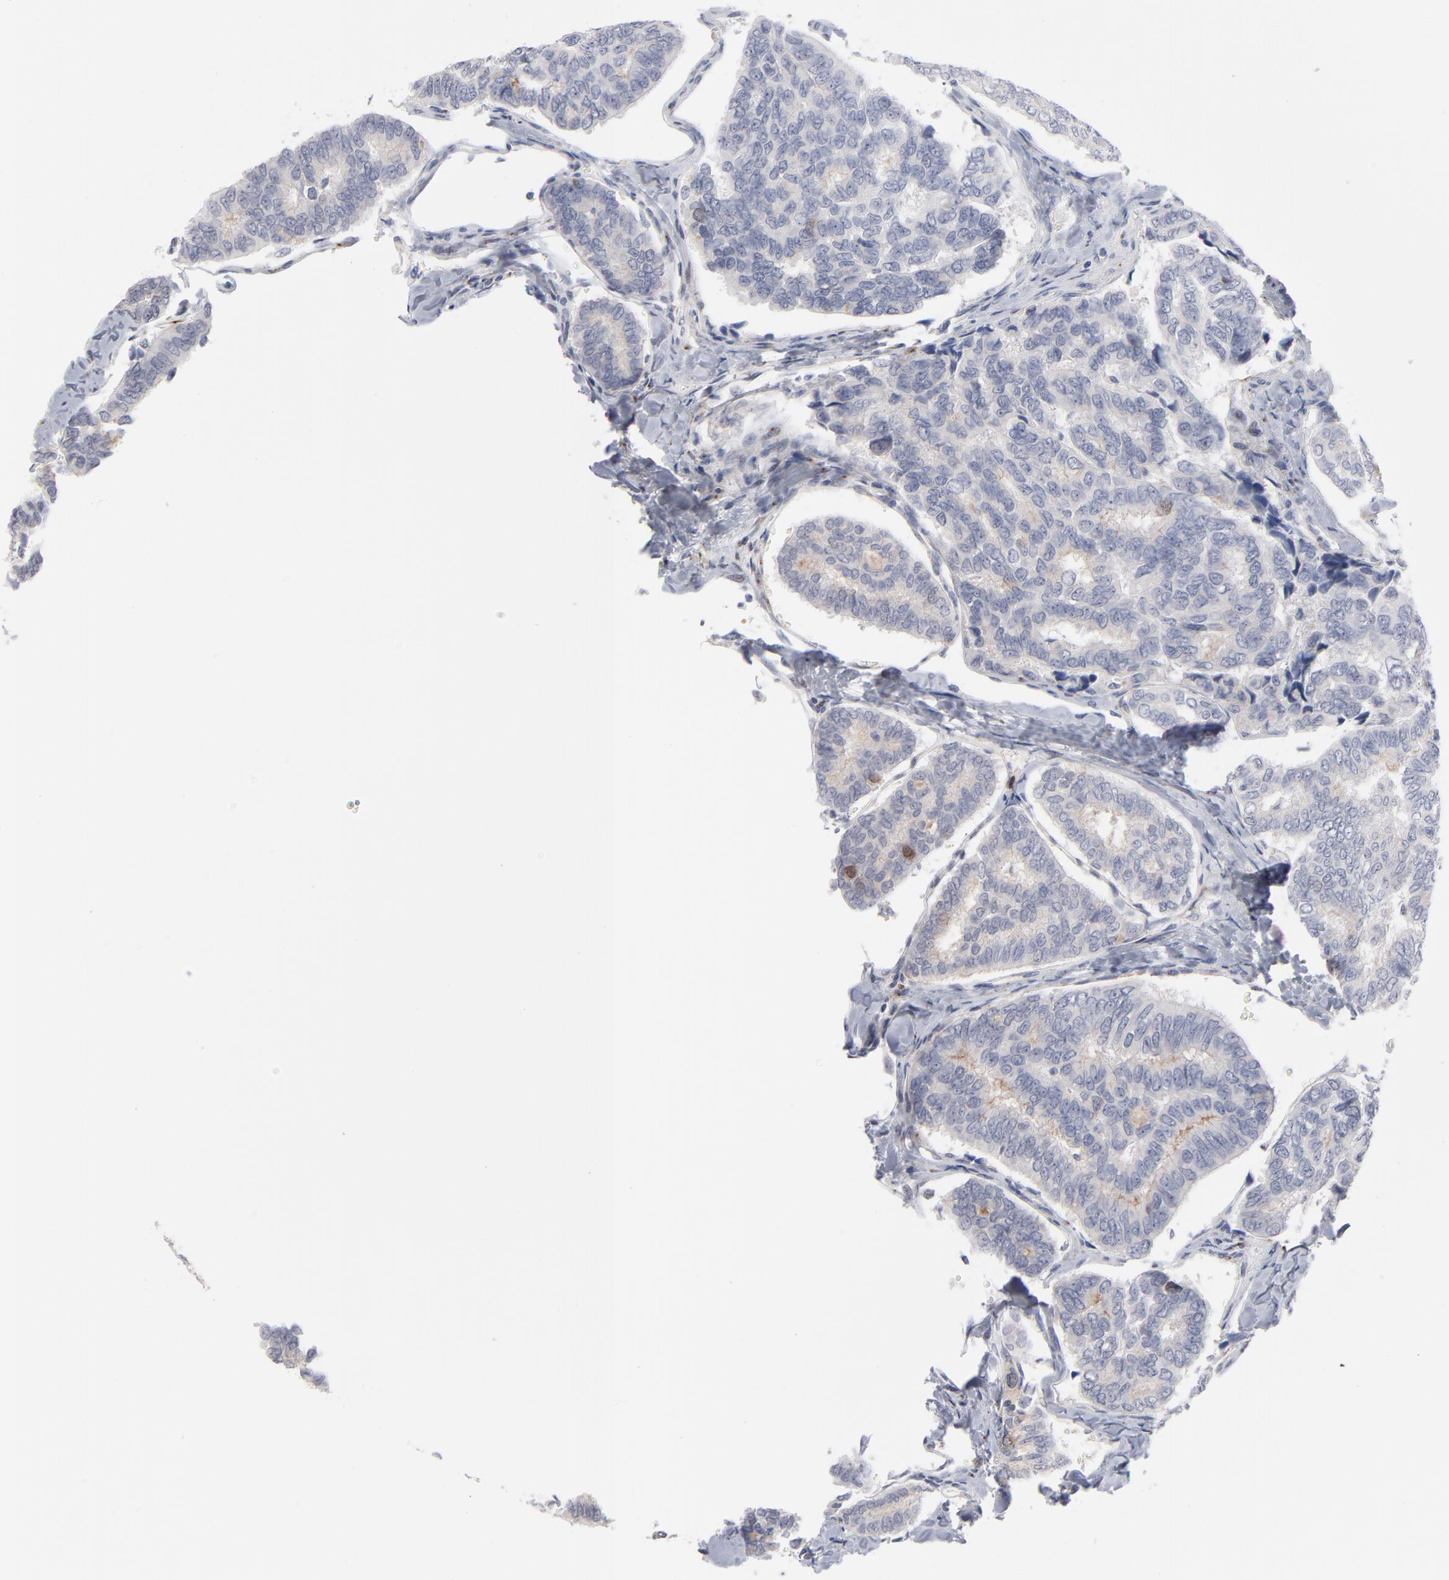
{"staining": {"intensity": "negative", "quantity": "none", "location": "none"}, "tissue": "thyroid cancer", "cell_type": "Tumor cells", "image_type": "cancer", "snomed": [{"axis": "morphology", "description": "Papillary adenocarcinoma, NOS"}, {"axis": "topography", "description": "Thyroid gland"}], "caption": "Immunohistochemistry of papillary adenocarcinoma (thyroid) displays no expression in tumor cells.", "gene": "AURKA", "patient": {"sex": "female", "age": 35}}